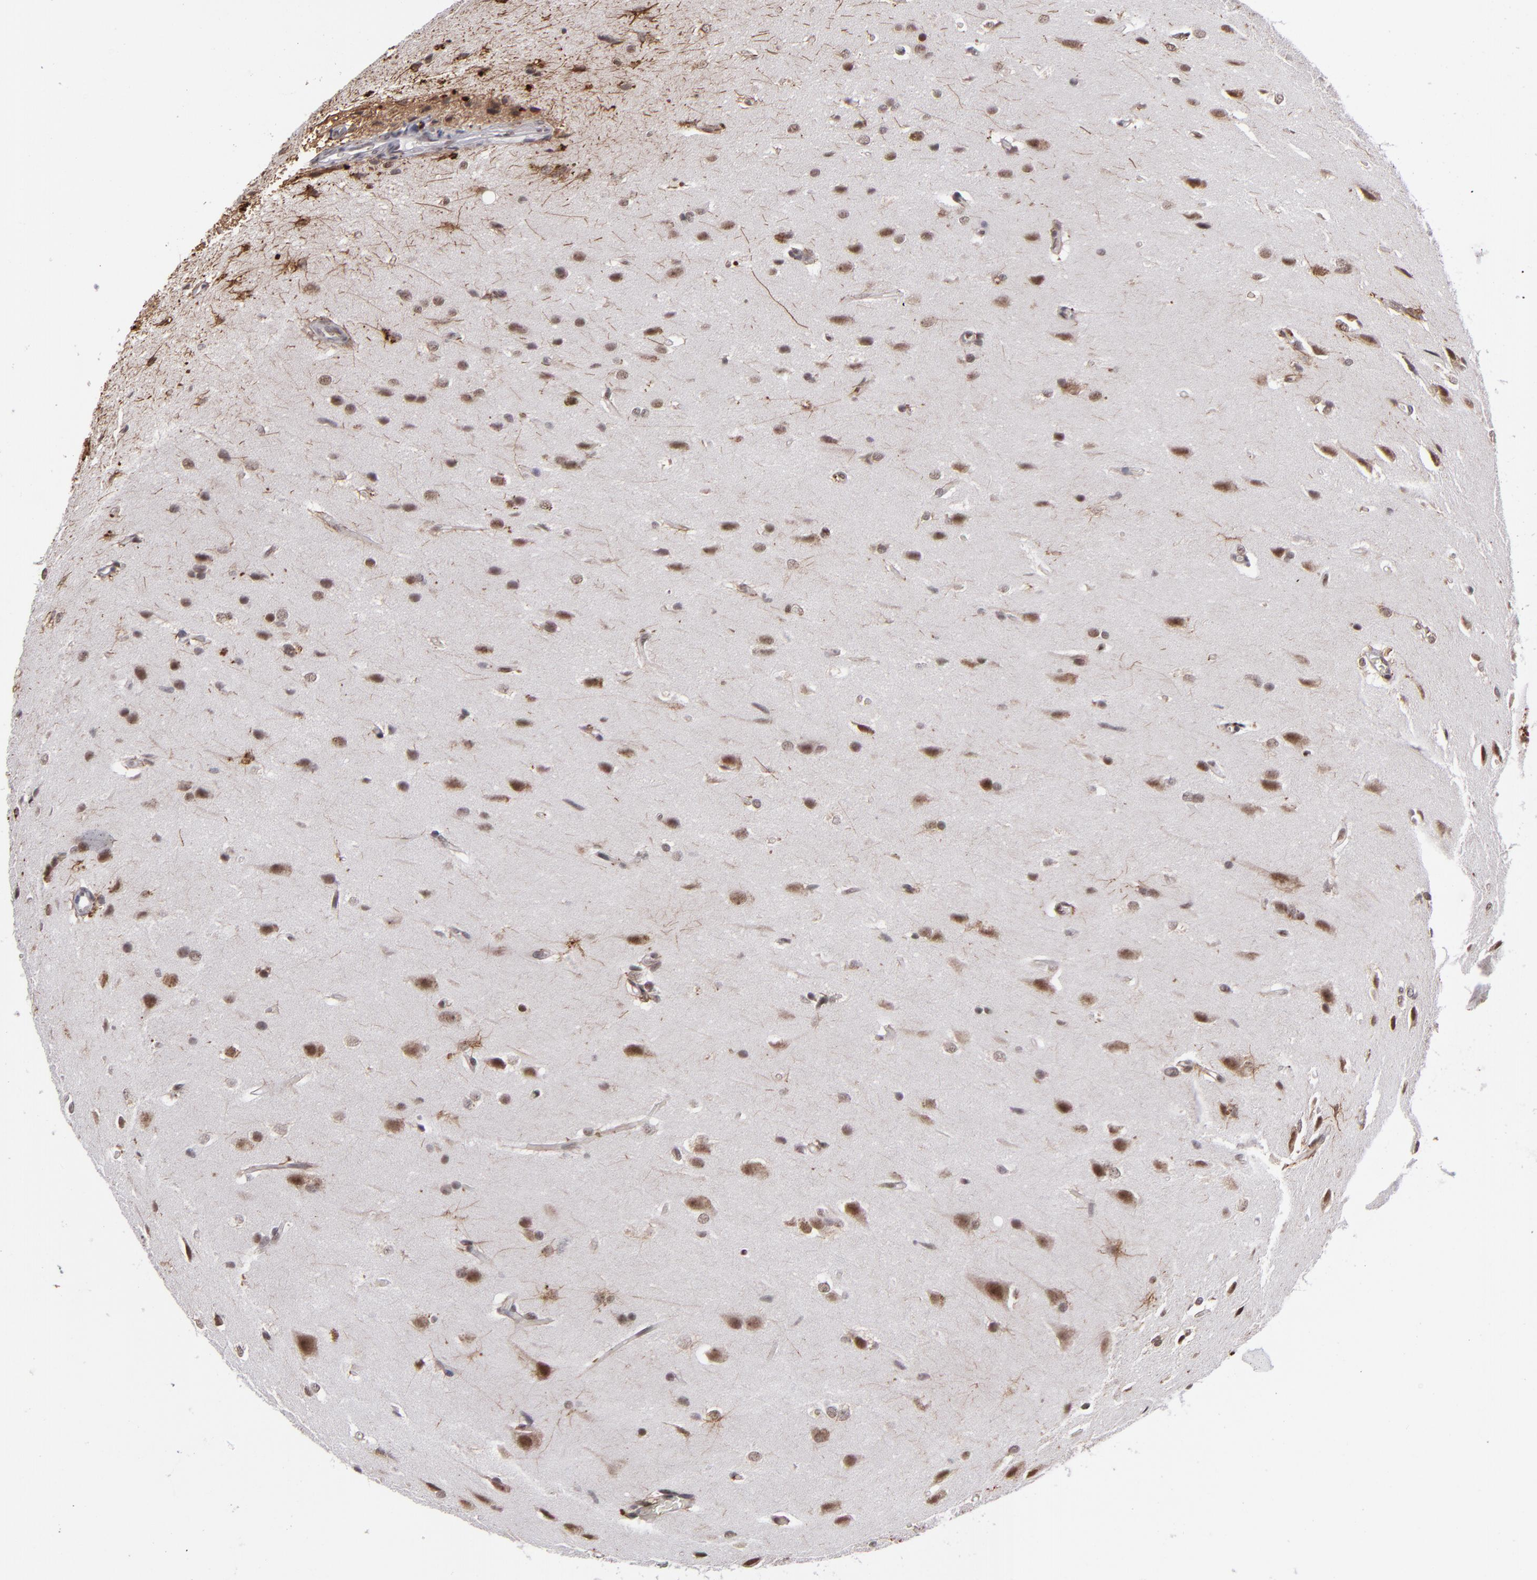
{"staining": {"intensity": "moderate", "quantity": "25%-75%", "location": "cytoplasmic/membranous,nuclear"}, "tissue": "glioma", "cell_type": "Tumor cells", "image_type": "cancer", "snomed": [{"axis": "morphology", "description": "Glioma, malignant, High grade"}, {"axis": "topography", "description": "Brain"}], "caption": "This histopathology image shows glioma stained with immunohistochemistry (IHC) to label a protein in brown. The cytoplasmic/membranous and nuclear of tumor cells show moderate positivity for the protein. Nuclei are counter-stained blue.", "gene": "MLLT3", "patient": {"sex": "male", "age": 68}}